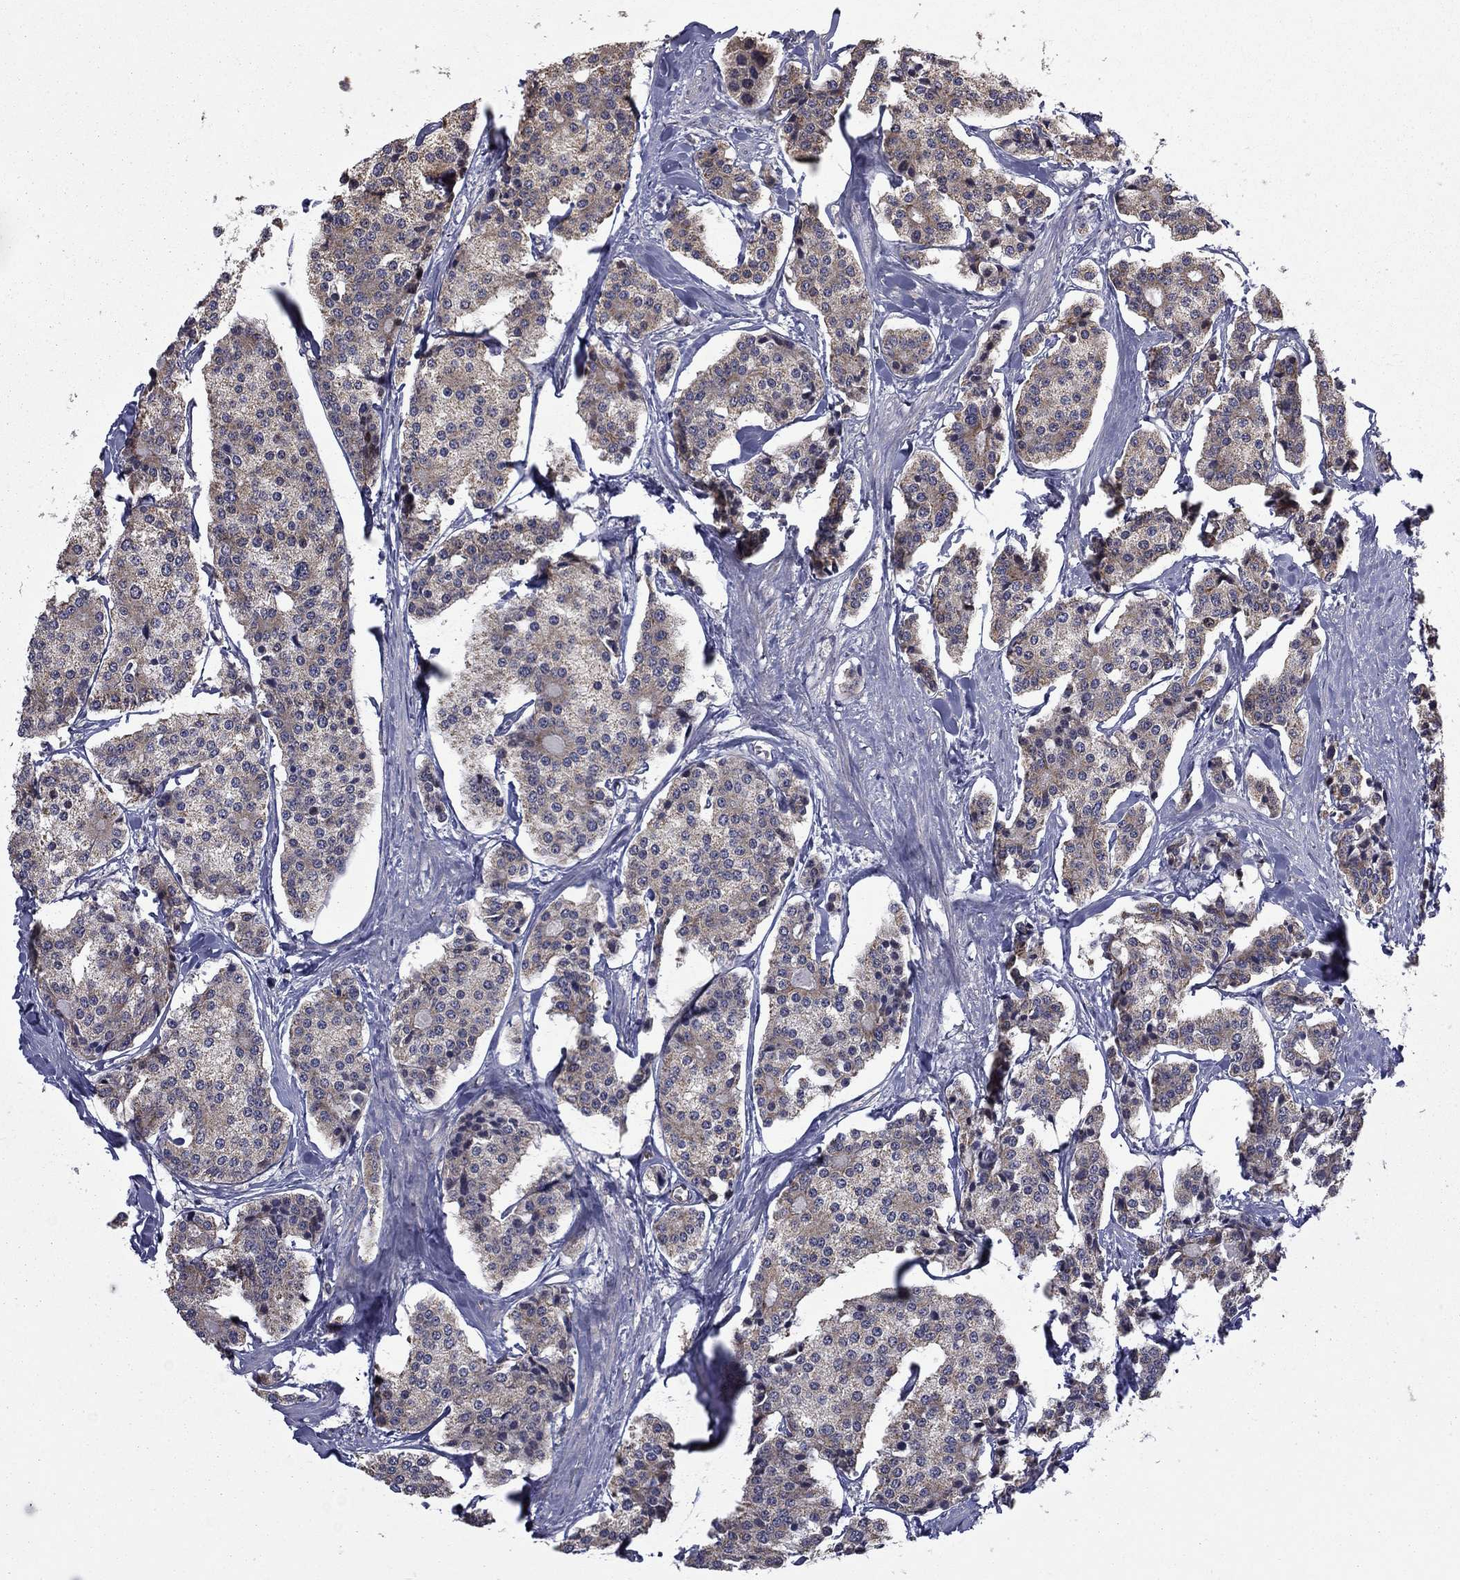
{"staining": {"intensity": "negative", "quantity": "none", "location": "none"}, "tissue": "carcinoid", "cell_type": "Tumor cells", "image_type": "cancer", "snomed": [{"axis": "morphology", "description": "Carcinoid, malignant, NOS"}, {"axis": "topography", "description": "Small intestine"}], "caption": "DAB (3,3'-diaminobenzidine) immunohistochemical staining of carcinoid reveals no significant positivity in tumor cells.", "gene": "CEACAM7", "patient": {"sex": "female", "age": 65}}